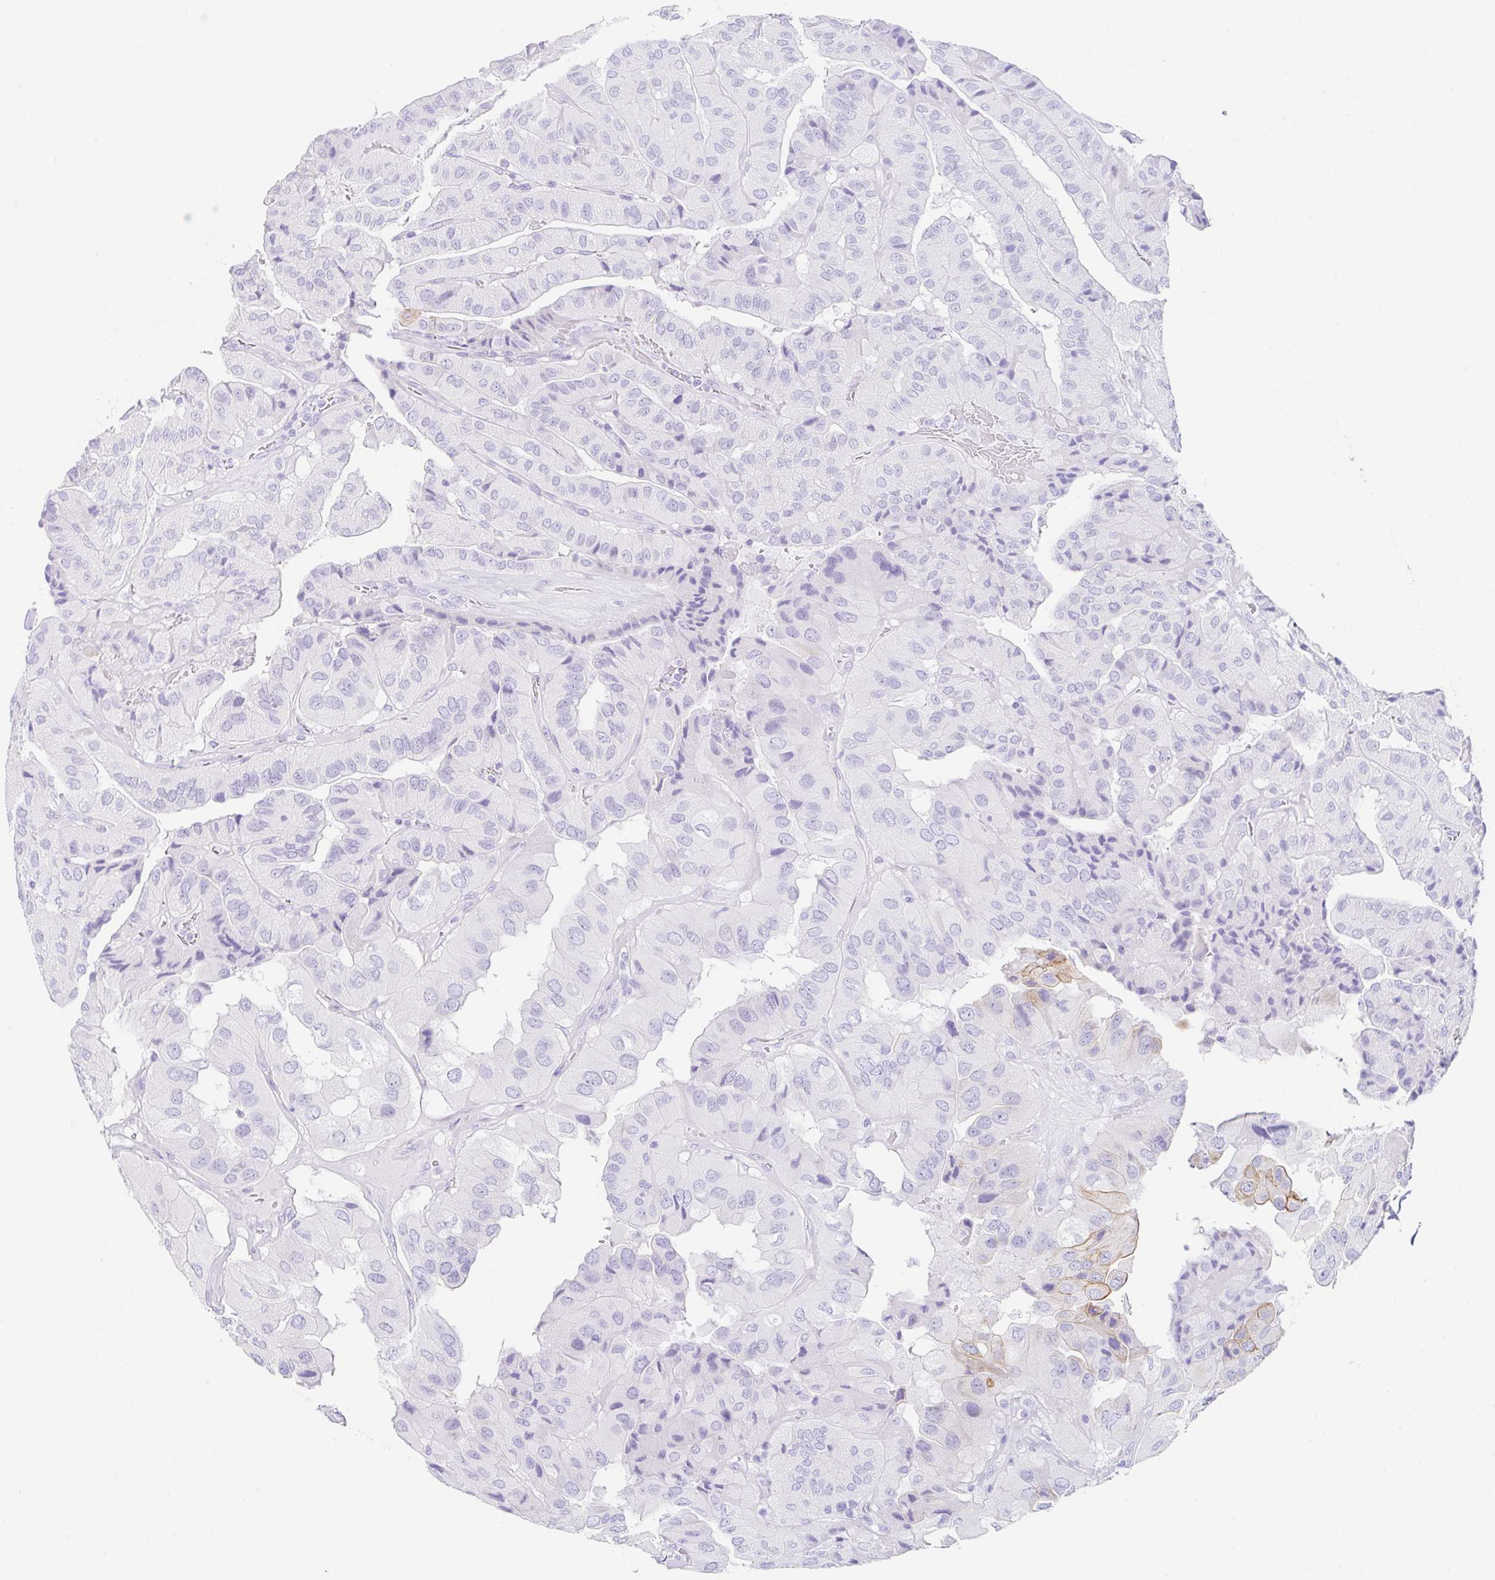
{"staining": {"intensity": "moderate", "quantity": "<25%", "location": "cytoplasmic/membranous"}, "tissue": "thyroid cancer", "cell_type": "Tumor cells", "image_type": "cancer", "snomed": [{"axis": "morphology", "description": "Normal tissue, NOS"}, {"axis": "morphology", "description": "Papillary adenocarcinoma, NOS"}, {"axis": "topography", "description": "Thyroid gland"}], "caption": "High-magnification brightfield microscopy of papillary adenocarcinoma (thyroid) stained with DAB (3,3'-diaminobenzidine) (brown) and counterstained with hematoxylin (blue). tumor cells exhibit moderate cytoplasmic/membranous expression is identified in approximately<25% of cells.", "gene": "CLDND2", "patient": {"sex": "female", "age": 59}}